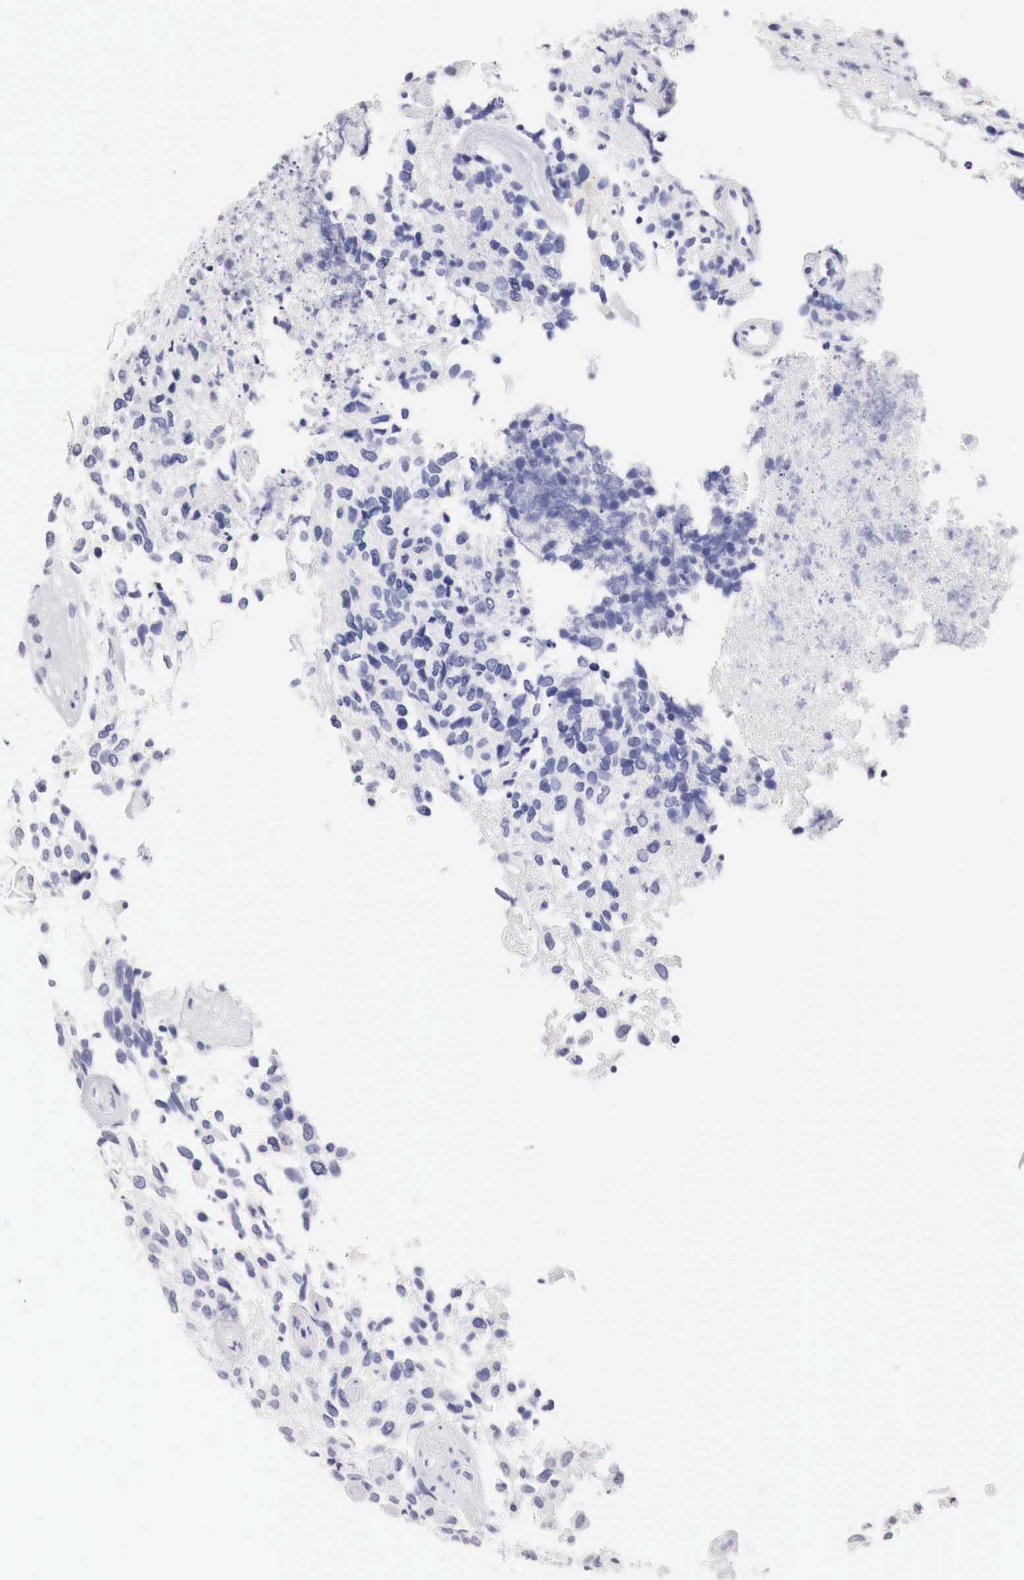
{"staining": {"intensity": "negative", "quantity": "none", "location": "none"}, "tissue": "glioma", "cell_type": "Tumor cells", "image_type": "cancer", "snomed": [{"axis": "morphology", "description": "Glioma, malignant, High grade"}, {"axis": "topography", "description": "Brain"}], "caption": "This is an IHC histopathology image of glioma. There is no expression in tumor cells.", "gene": "CDKN2A", "patient": {"sex": "male", "age": 77}}